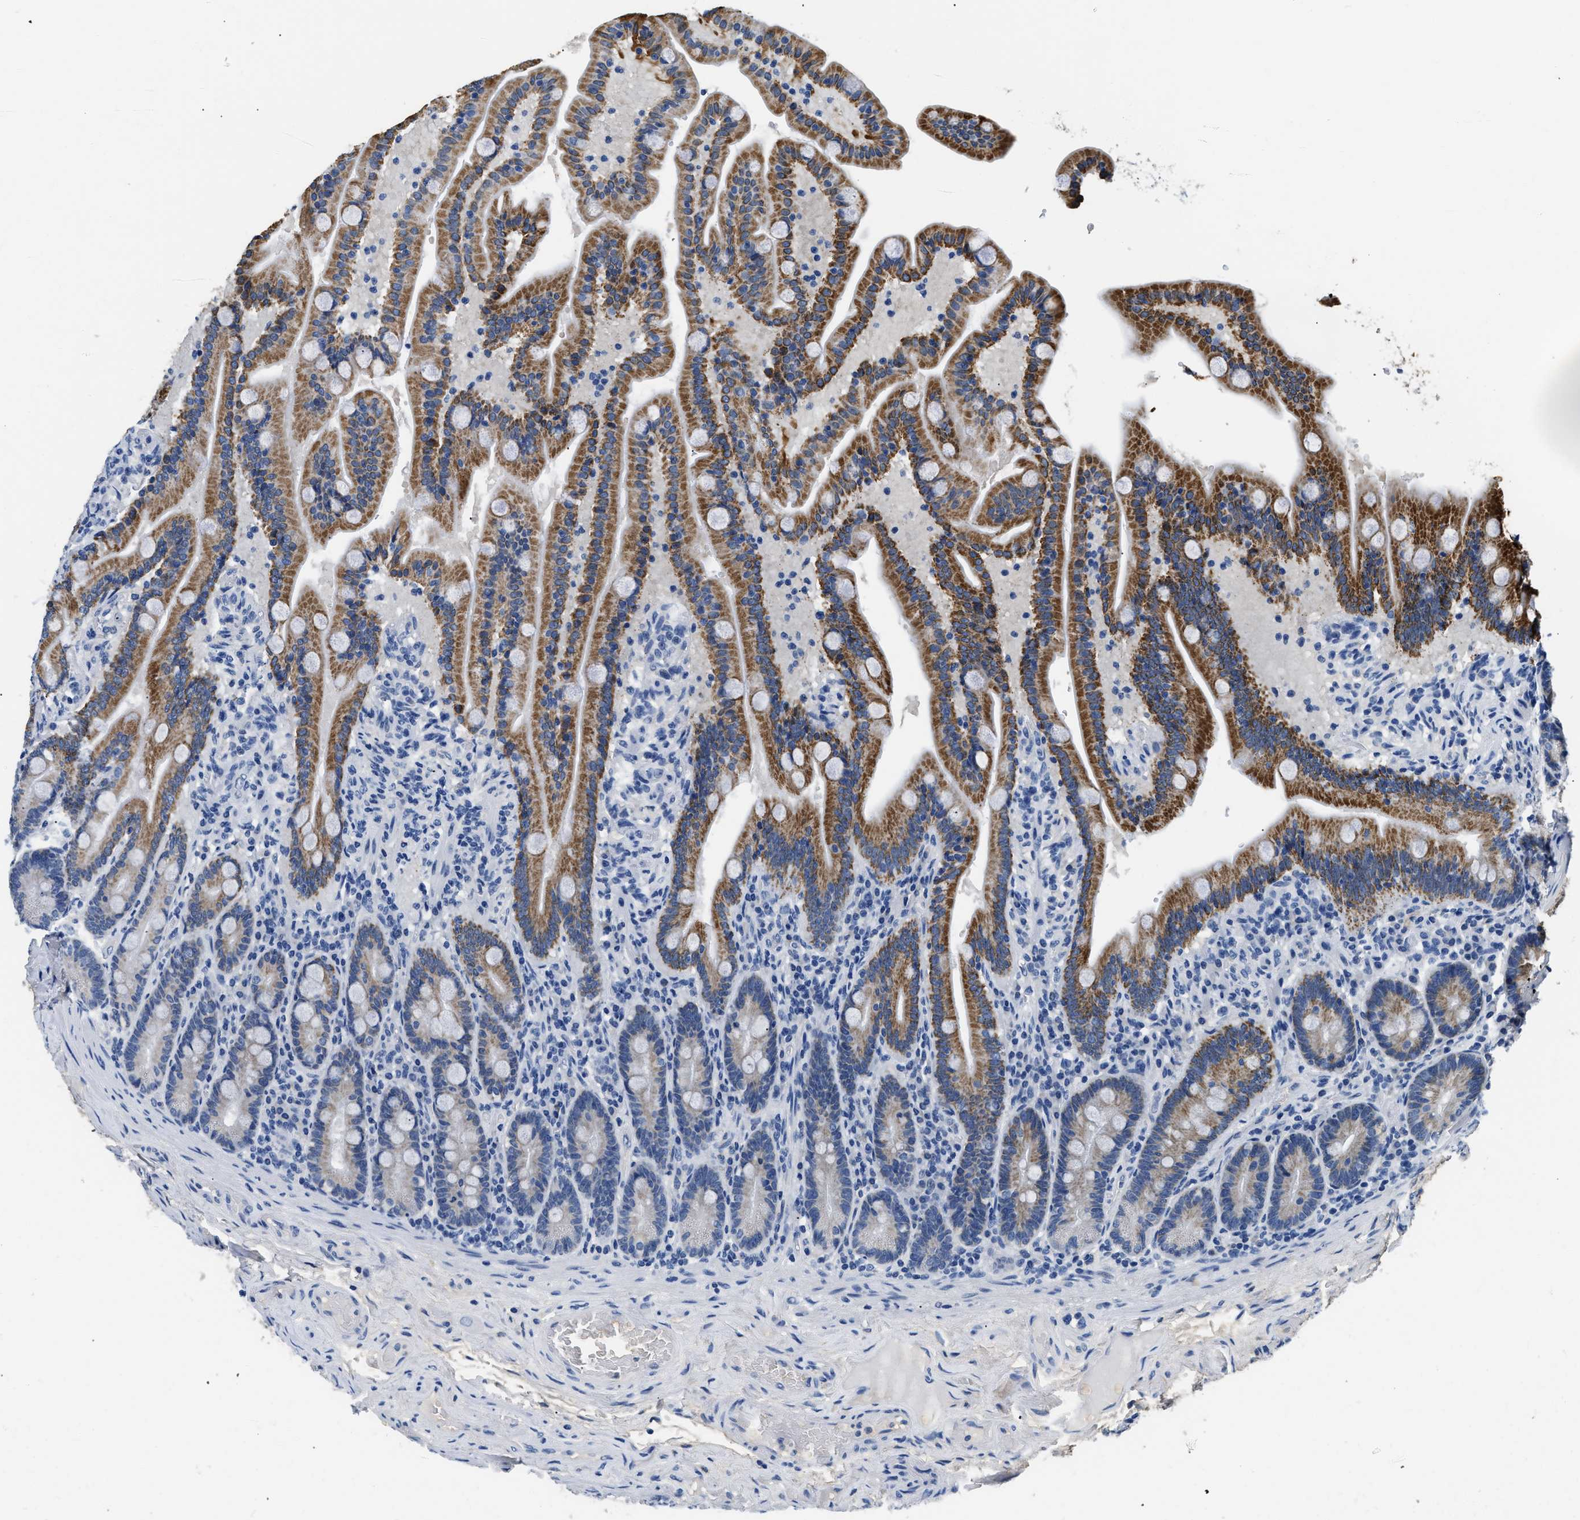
{"staining": {"intensity": "strong", "quantity": "25%-75%", "location": "cytoplasmic/membranous"}, "tissue": "duodenum", "cell_type": "Glandular cells", "image_type": "normal", "snomed": [{"axis": "morphology", "description": "Normal tissue, NOS"}, {"axis": "topography", "description": "Duodenum"}], "caption": "Brown immunohistochemical staining in benign duodenum displays strong cytoplasmic/membranous positivity in approximately 25%-75% of glandular cells. The staining was performed using DAB (3,3'-diaminobenzidine) to visualize the protein expression in brown, while the nuclei were stained in blue with hematoxylin (Magnification: 20x).", "gene": "PCK2", "patient": {"sex": "male", "age": 54}}